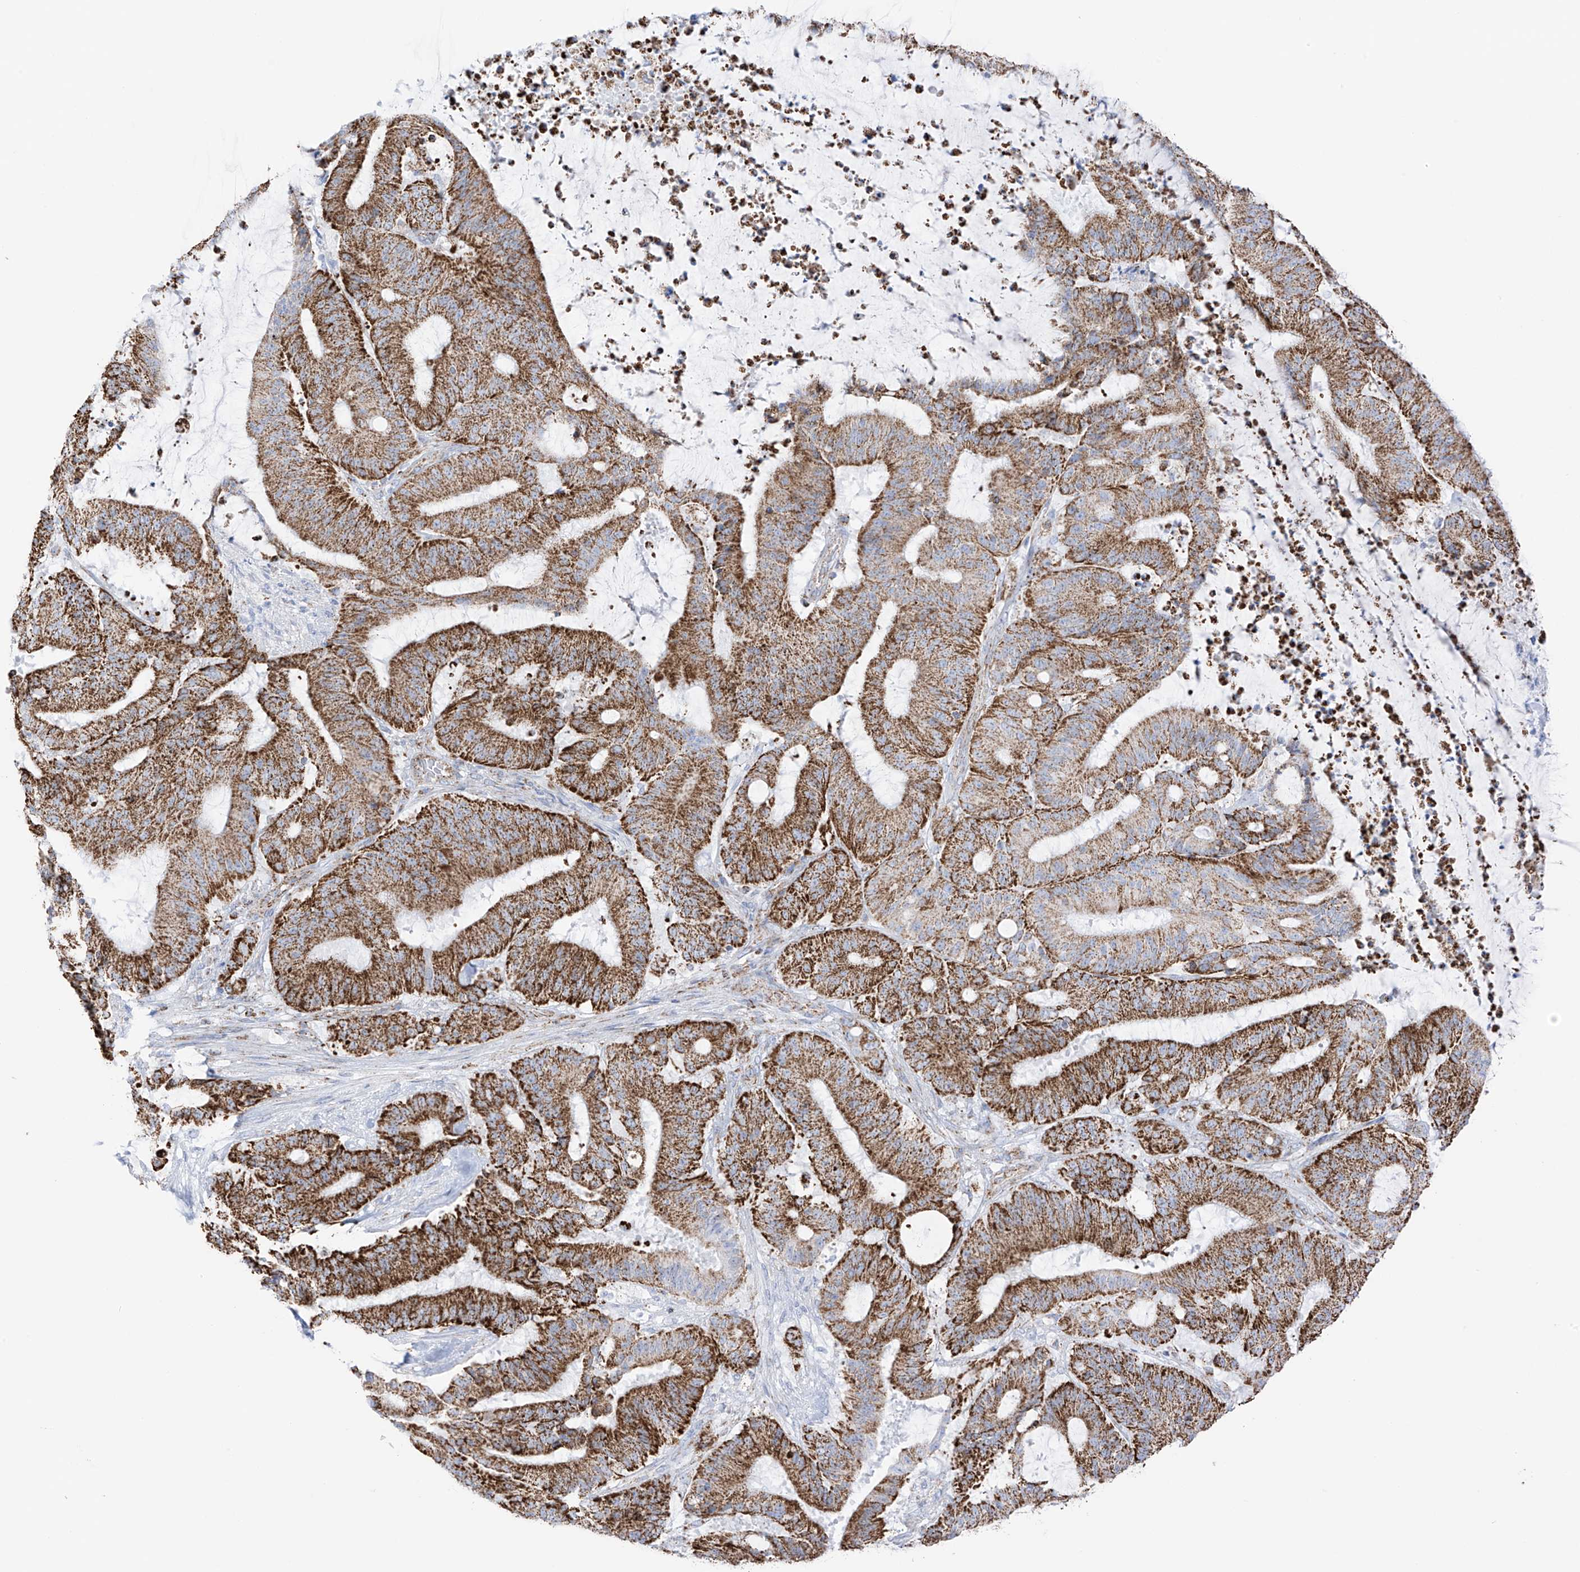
{"staining": {"intensity": "strong", "quantity": ">75%", "location": "cytoplasmic/membranous"}, "tissue": "liver cancer", "cell_type": "Tumor cells", "image_type": "cancer", "snomed": [{"axis": "morphology", "description": "Normal tissue, NOS"}, {"axis": "morphology", "description": "Cholangiocarcinoma"}, {"axis": "topography", "description": "Liver"}, {"axis": "topography", "description": "Peripheral nerve tissue"}], "caption": "Cholangiocarcinoma (liver) tissue exhibits strong cytoplasmic/membranous expression in about >75% of tumor cells, visualized by immunohistochemistry.", "gene": "XKR3", "patient": {"sex": "female", "age": 73}}